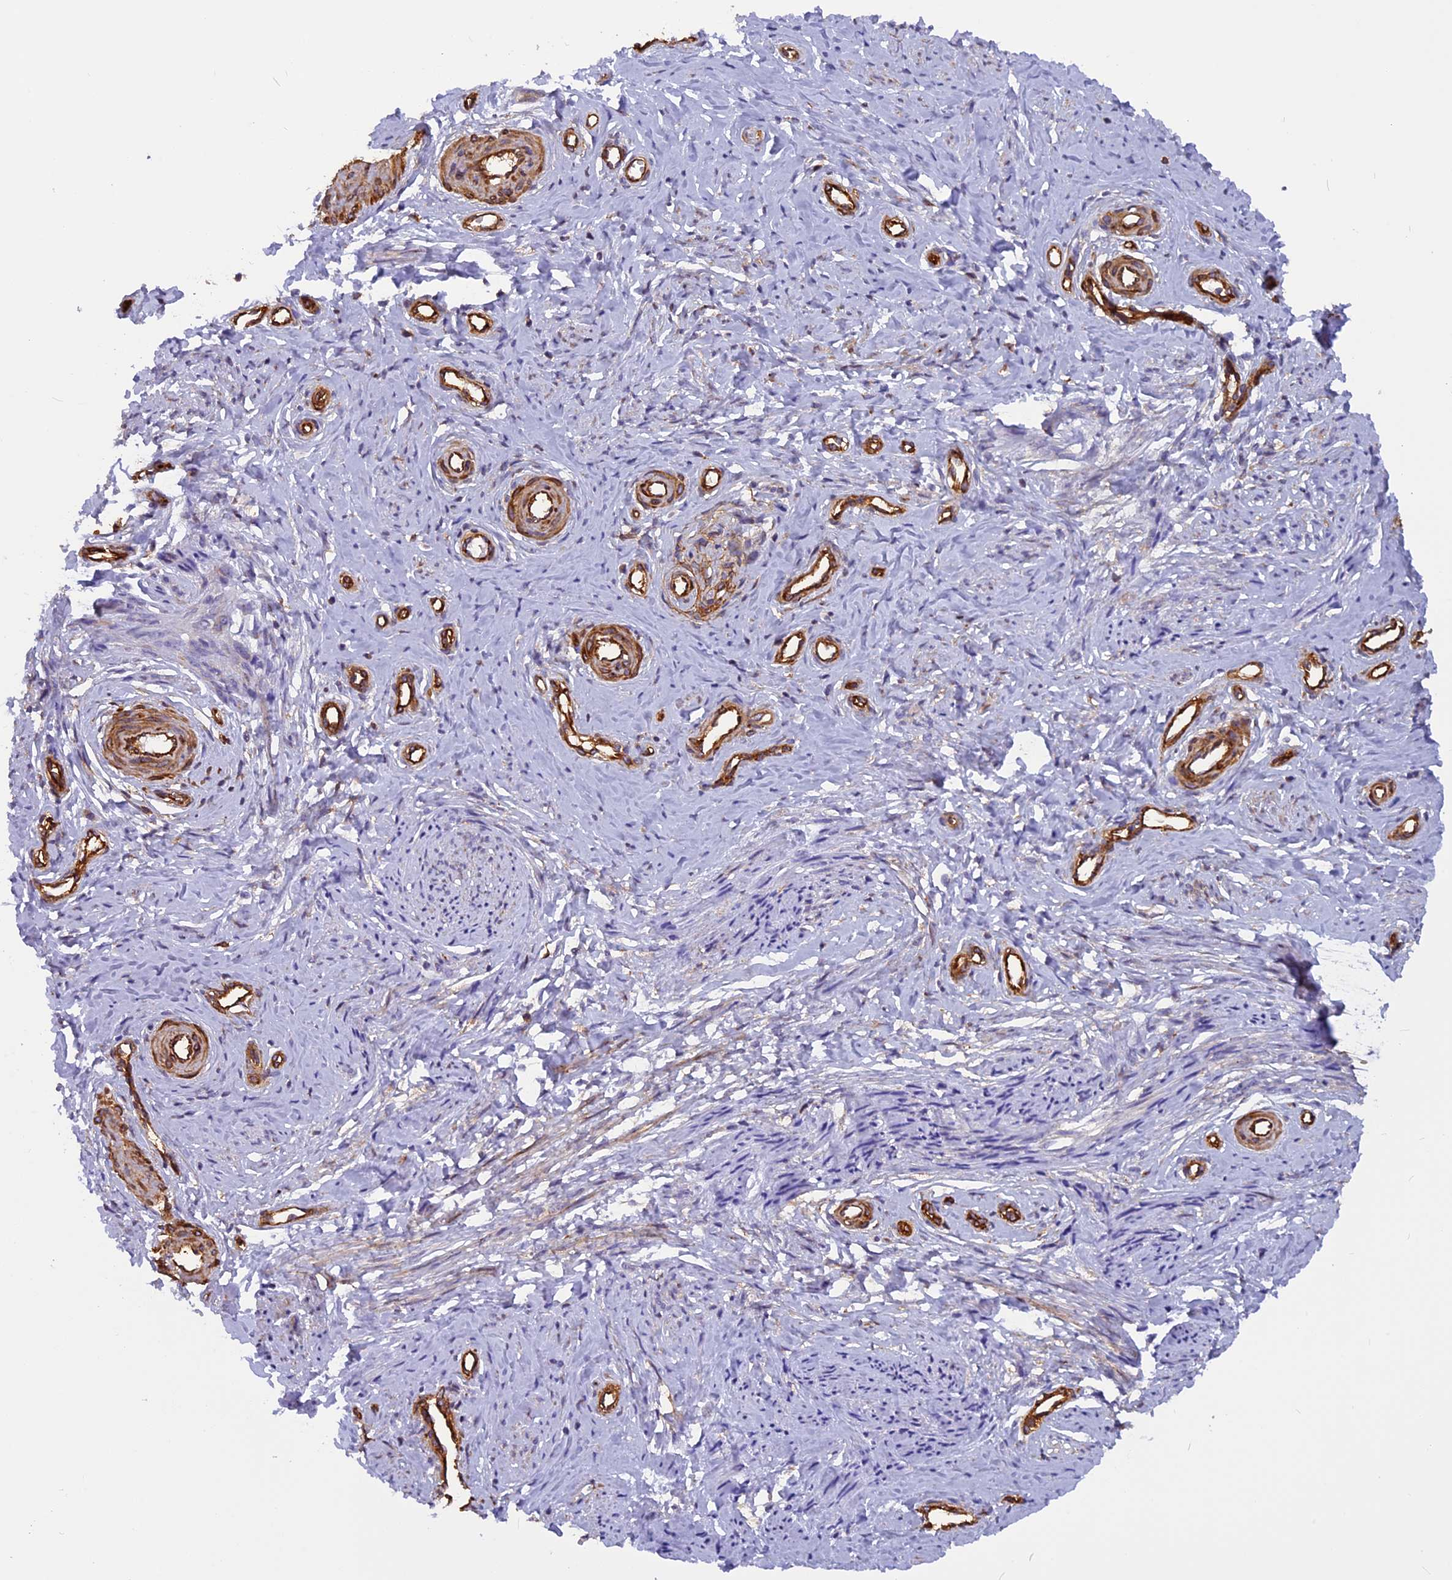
{"staining": {"intensity": "weak", "quantity": "25%-75%", "location": "cytoplasmic/membranous"}, "tissue": "cervix", "cell_type": "Glandular cells", "image_type": "normal", "snomed": [{"axis": "morphology", "description": "Normal tissue, NOS"}, {"axis": "topography", "description": "Cervix"}], "caption": "Protein expression analysis of normal human cervix reveals weak cytoplasmic/membranous expression in approximately 25%-75% of glandular cells. The staining was performed using DAB, with brown indicating positive protein expression. Nuclei are stained blue with hematoxylin.", "gene": "EHBP1L1", "patient": {"sex": "female", "age": 36}}